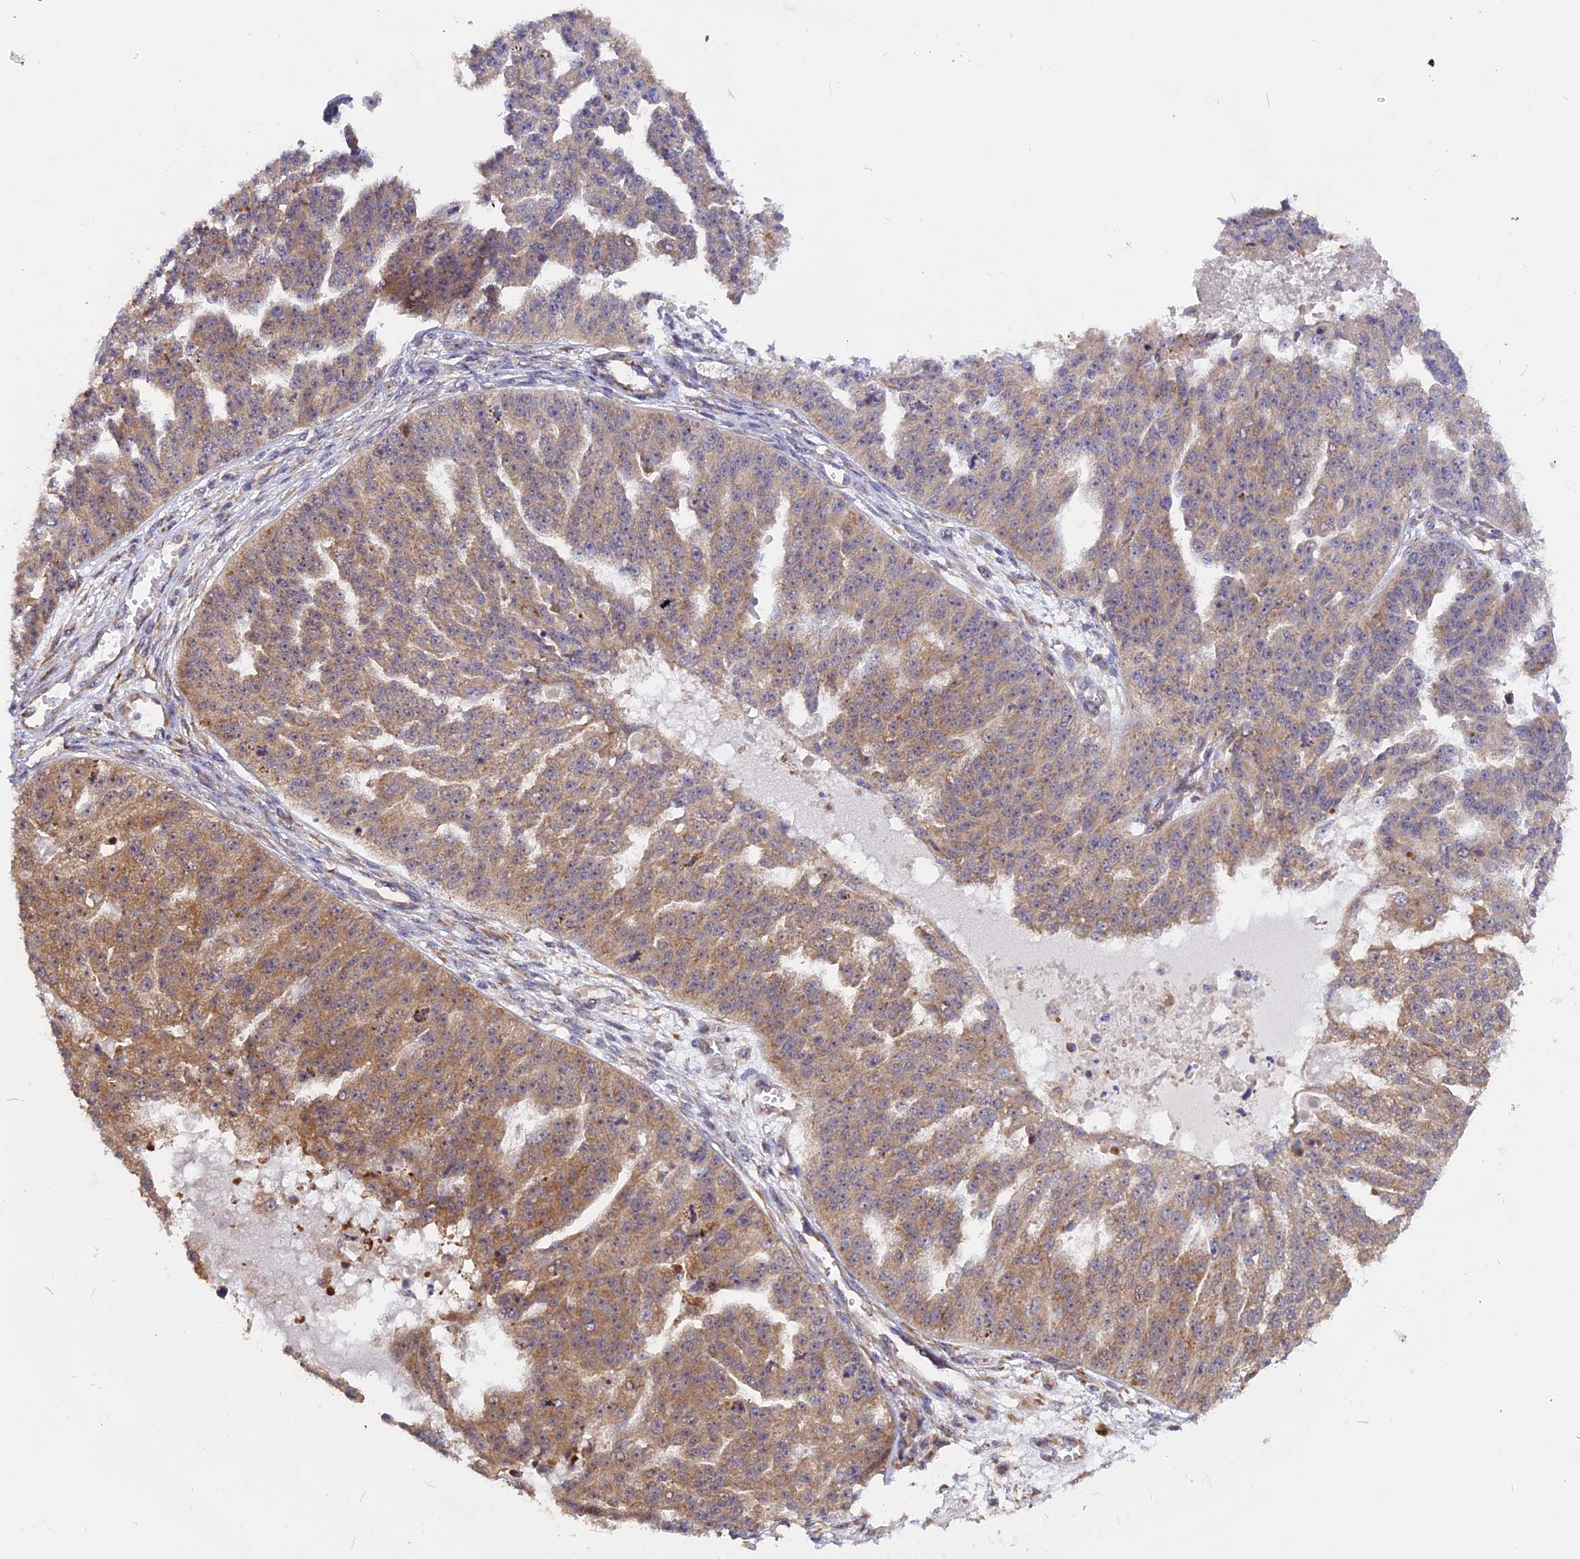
{"staining": {"intensity": "moderate", "quantity": ">75%", "location": "cytoplasmic/membranous"}, "tissue": "ovarian cancer", "cell_type": "Tumor cells", "image_type": "cancer", "snomed": [{"axis": "morphology", "description": "Cystadenocarcinoma, serous, NOS"}, {"axis": "topography", "description": "Ovary"}], "caption": "This image demonstrates immunohistochemistry staining of ovarian serous cystadenocarcinoma, with medium moderate cytoplasmic/membranous expression in approximately >75% of tumor cells.", "gene": "GNPTAB", "patient": {"sex": "female", "age": 58}}